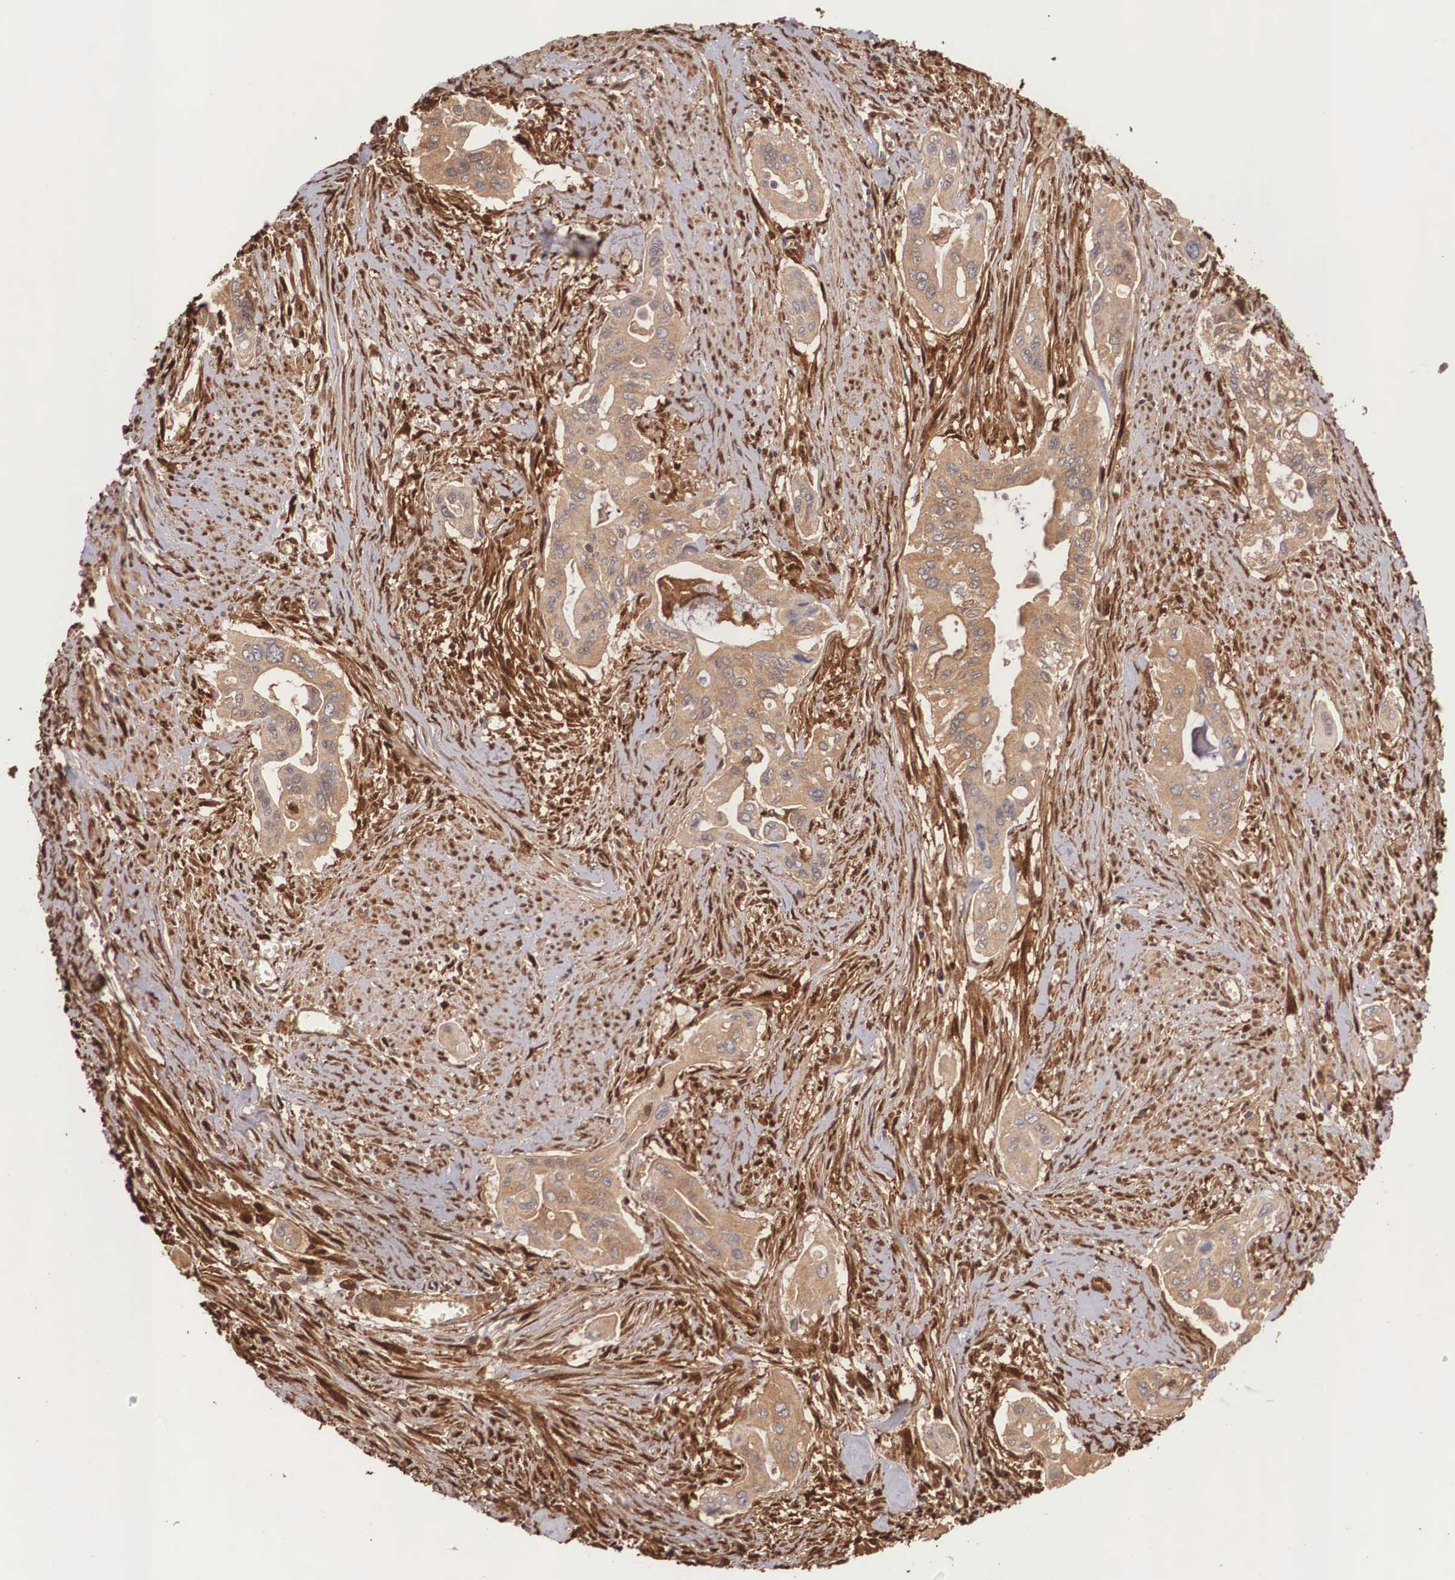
{"staining": {"intensity": "weak", "quantity": "25%-75%", "location": "cytoplasmic/membranous"}, "tissue": "pancreatic cancer", "cell_type": "Tumor cells", "image_type": "cancer", "snomed": [{"axis": "morphology", "description": "Adenocarcinoma, NOS"}, {"axis": "topography", "description": "Pancreas"}], "caption": "Immunohistochemical staining of human adenocarcinoma (pancreatic) reveals low levels of weak cytoplasmic/membranous positivity in about 25%-75% of tumor cells. Using DAB (3,3'-diaminobenzidine) (brown) and hematoxylin (blue) stains, captured at high magnification using brightfield microscopy.", "gene": "LGALS1", "patient": {"sex": "male", "age": 77}}